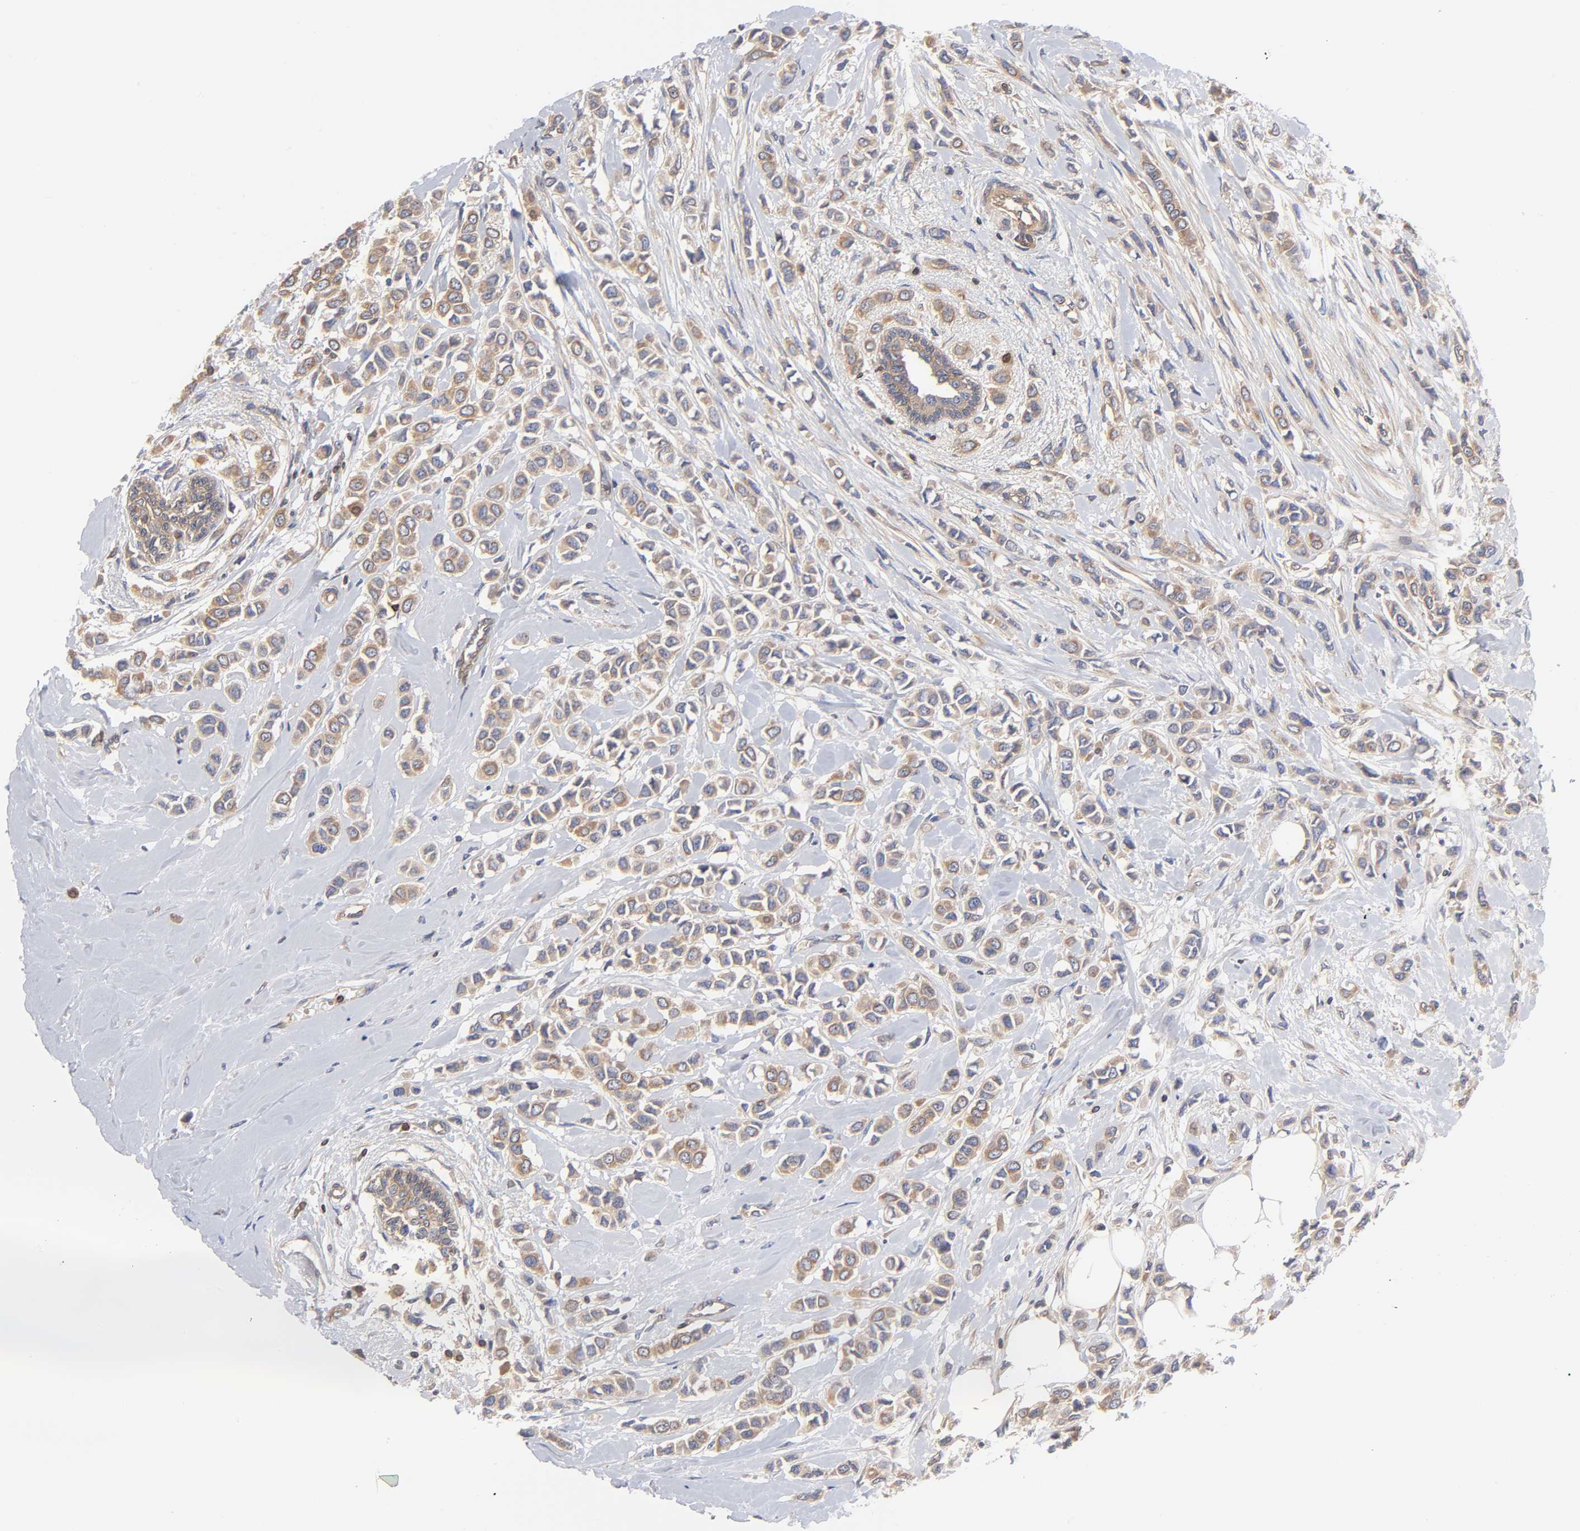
{"staining": {"intensity": "weak", "quantity": ">75%", "location": "cytoplasmic/membranous"}, "tissue": "breast cancer", "cell_type": "Tumor cells", "image_type": "cancer", "snomed": [{"axis": "morphology", "description": "Lobular carcinoma"}, {"axis": "topography", "description": "Breast"}], "caption": "This is a photomicrograph of IHC staining of breast cancer, which shows weak positivity in the cytoplasmic/membranous of tumor cells.", "gene": "STRN3", "patient": {"sex": "female", "age": 51}}